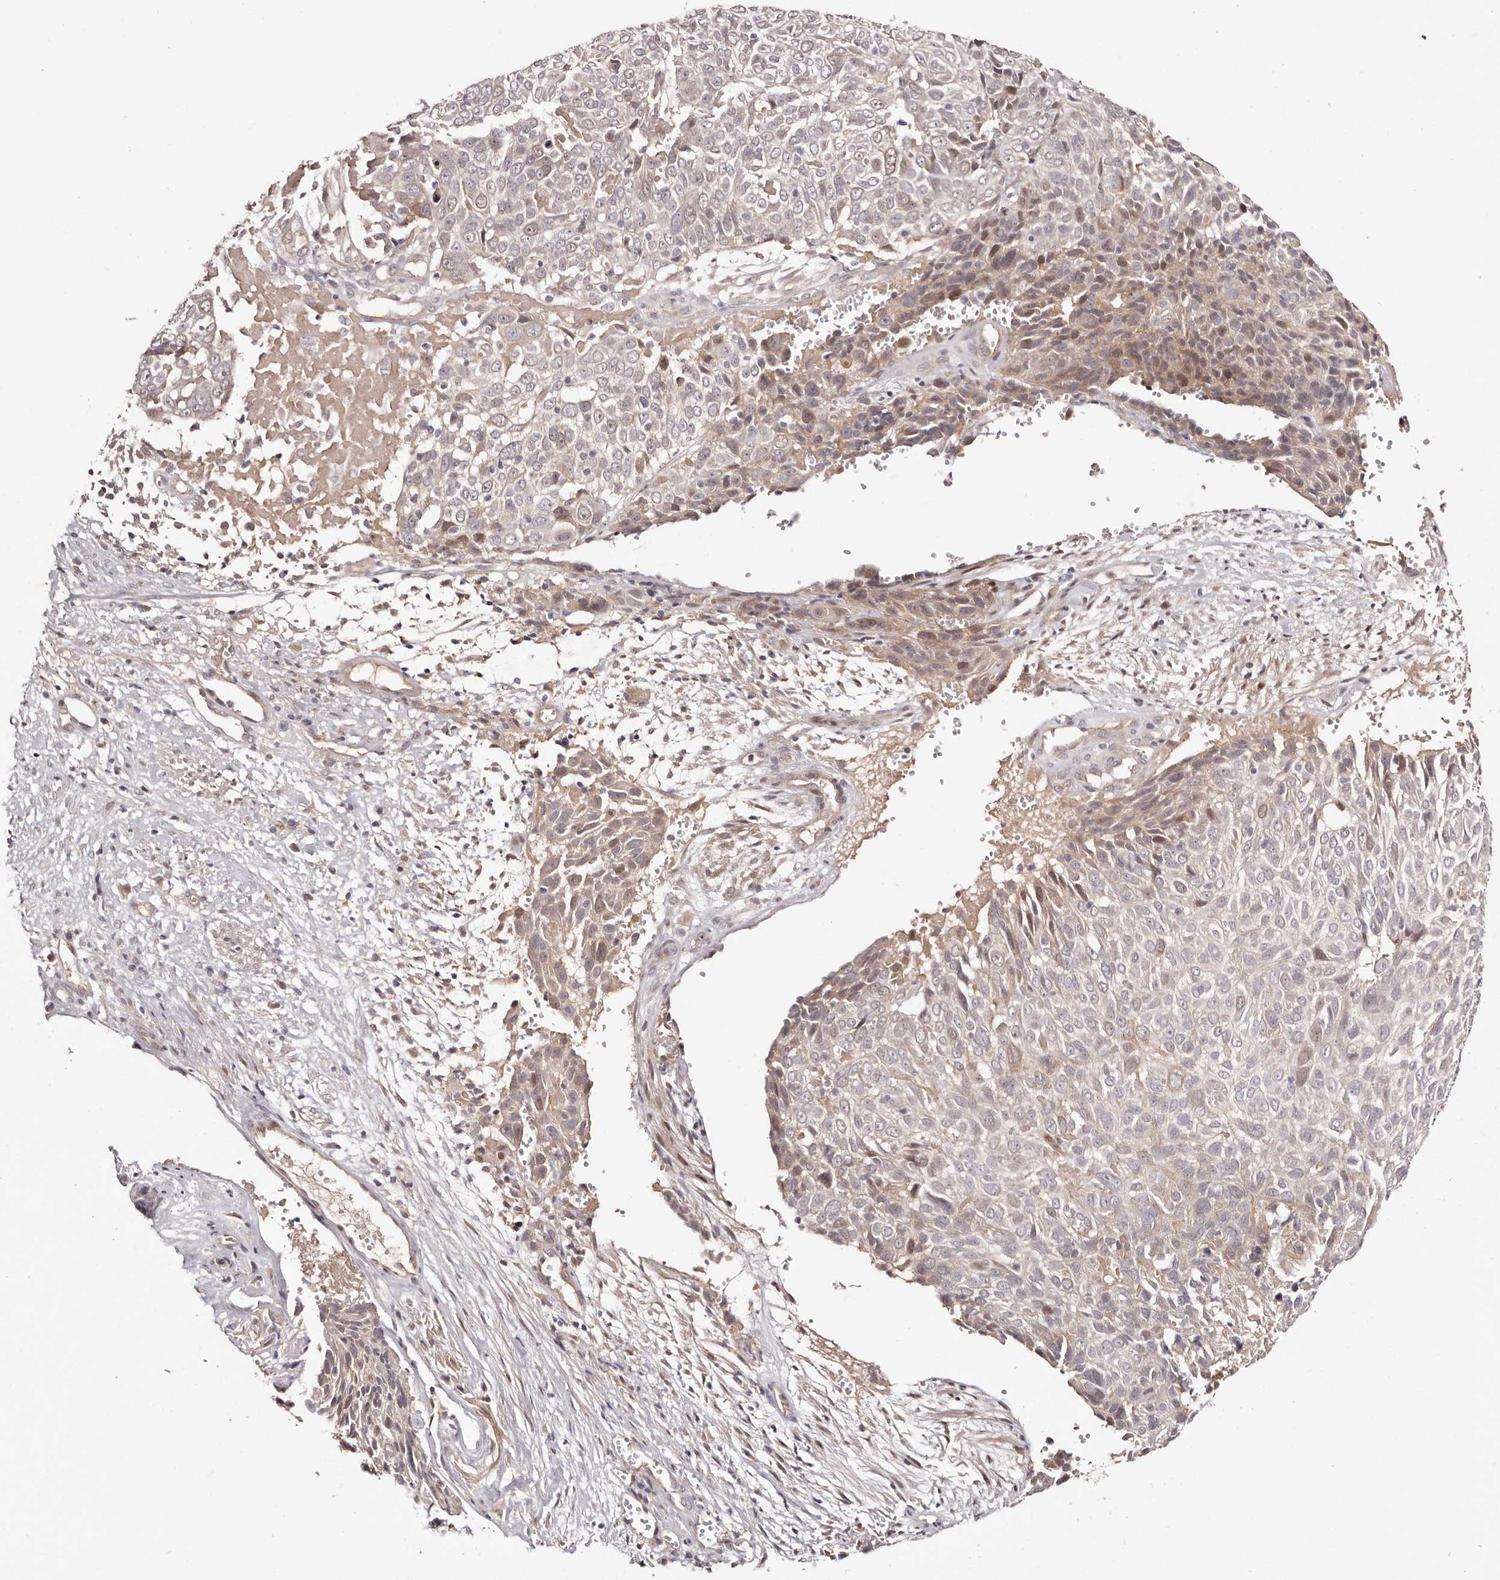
{"staining": {"intensity": "weak", "quantity": "25%-75%", "location": "cytoplasmic/membranous,nuclear"}, "tissue": "cervical cancer", "cell_type": "Tumor cells", "image_type": "cancer", "snomed": [{"axis": "morphology", "description": "Squamous cell carcinoma, NOS"}, {"axis": "topography", "description": "Cervix"}], "caption": "Weak cytoplasmic/membranous and nuclear protein positivity is present in approximately 25%-75% of tumor cells in cervical cancer. (DAB IHC, brown staining for protein, blue staining for nuclei).", "gene": "EGR3", "patient": {"sex": "female", "age": 74}}